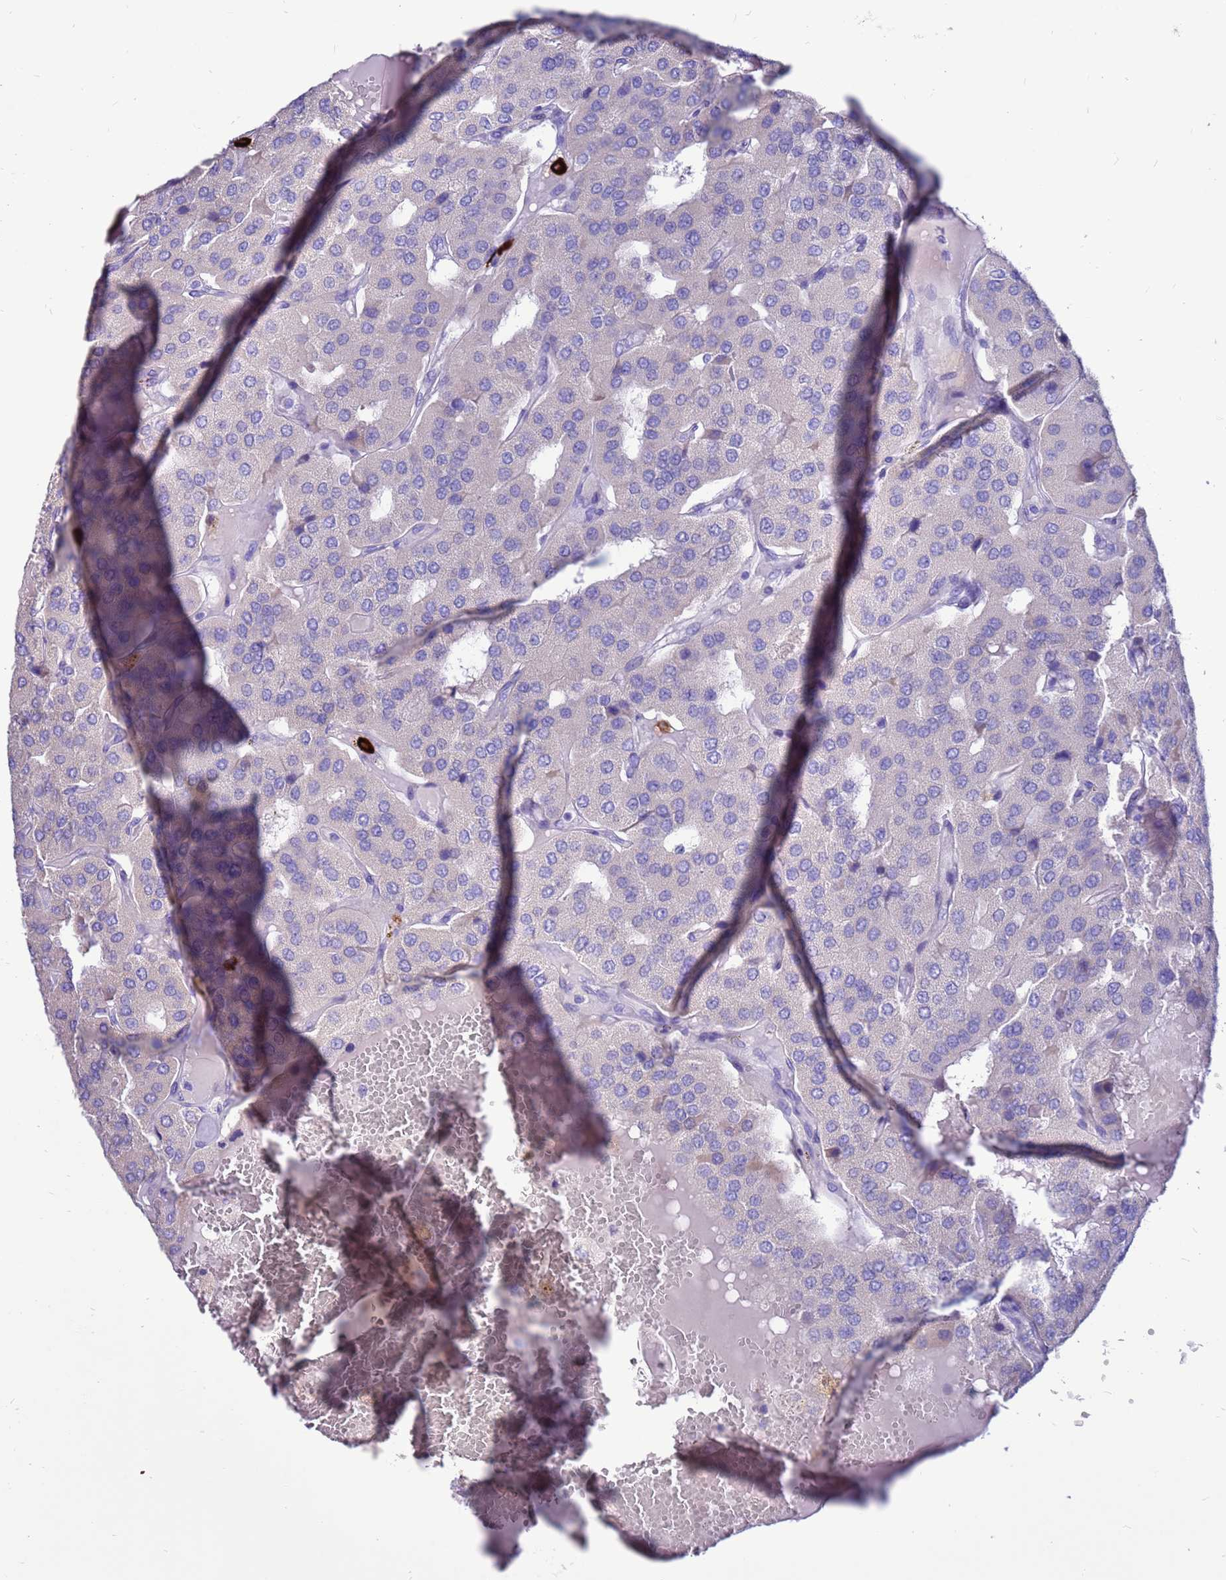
{"staining": {"intensity": "negative", "quantity": "none", "location": "none"}, "tissue": "parathyroid gland", "cell_type": "Glandular cells", "image_type": "normal", "snomed": [{"axis": "morphology", "description": "Normal tissue, NOS"}, {"axis": "morphology", "description": "Adenoma, NOS"}, {"axis": "topography", "description": "Parathyroid gland"}], "caption": "The IHC micrograph has no significant expression in glandular cells of parathyroid gland.", "gene": "PDE10A", "patient": {"sex": "female", "age": 86}}